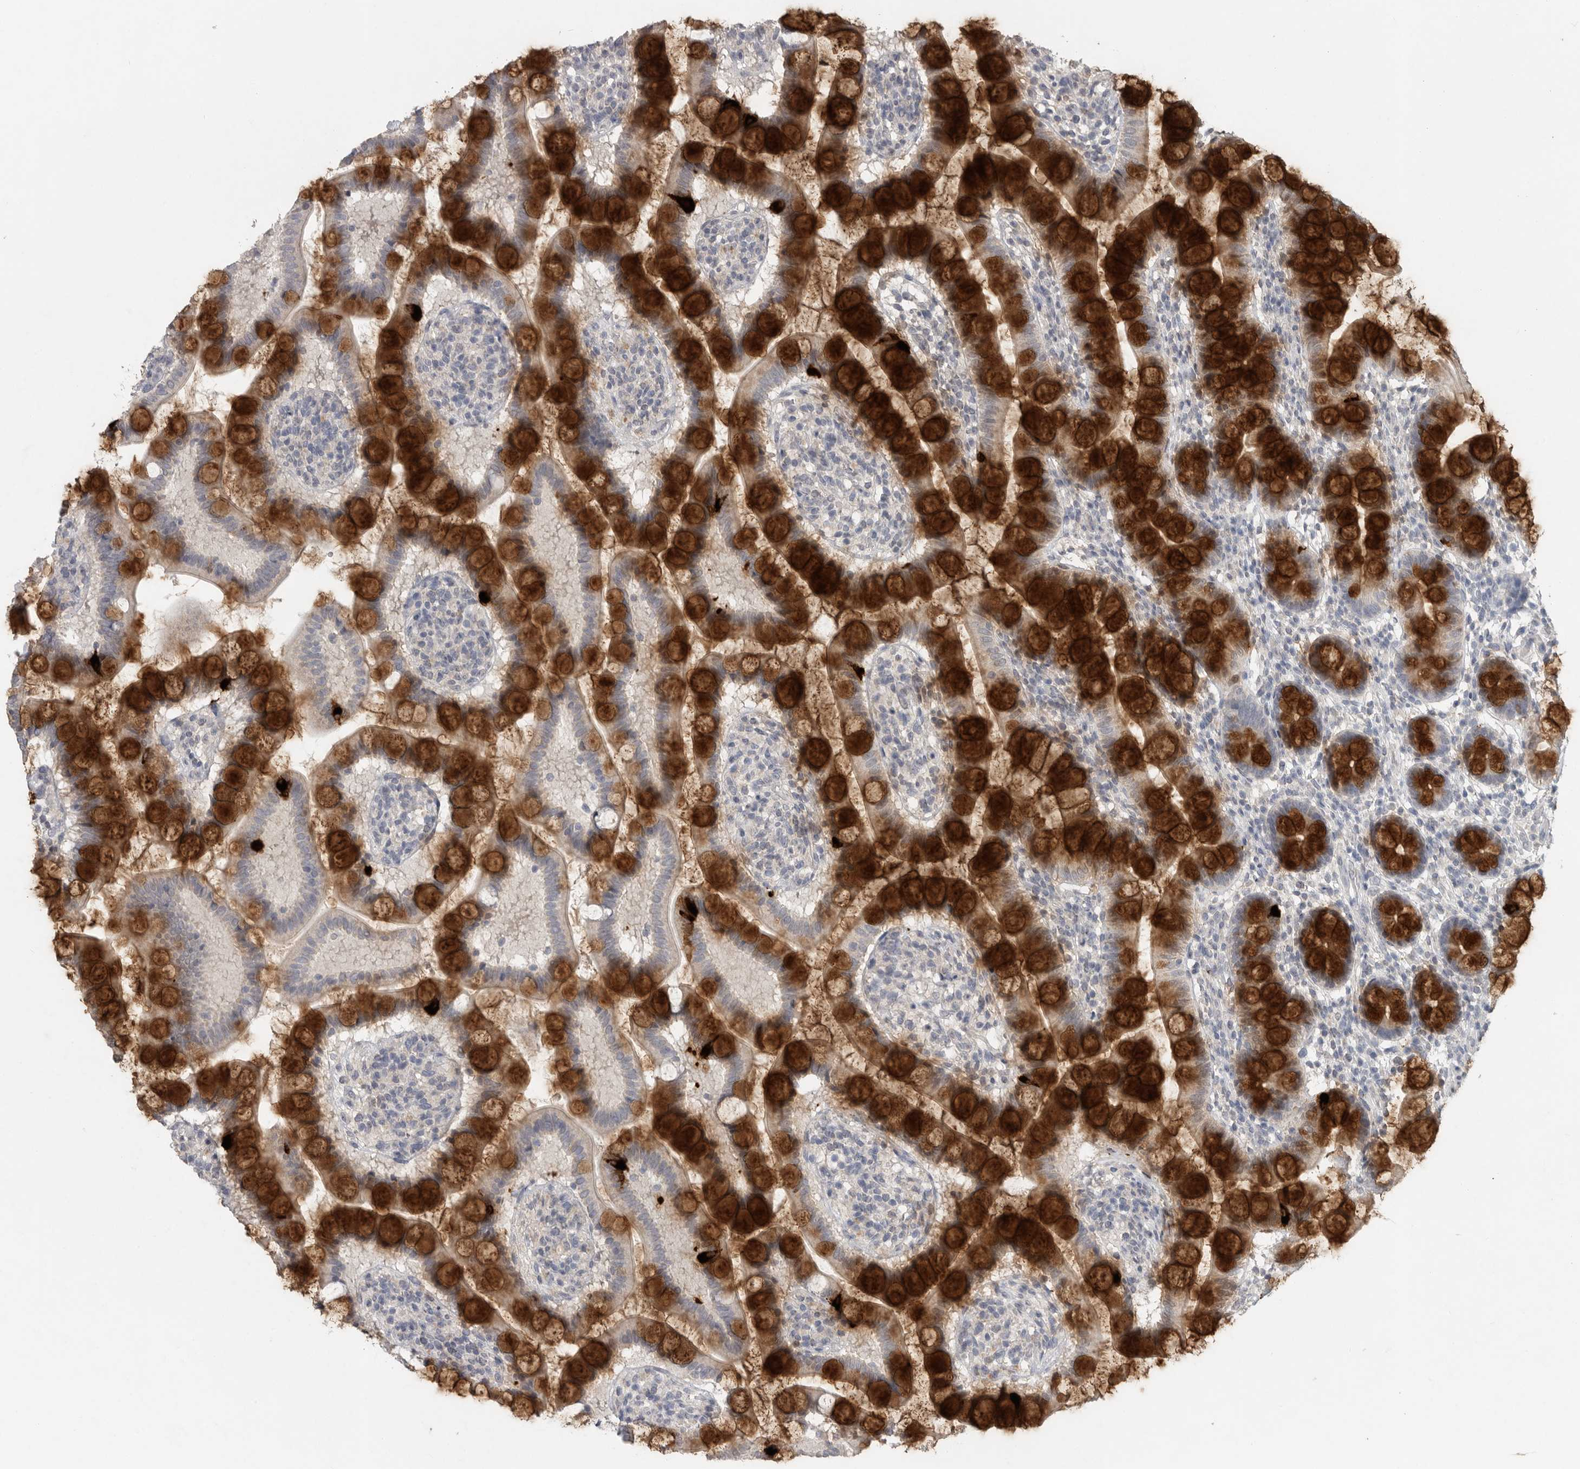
{"staining": {"intensity": "strong", "quantity": "25%-75%", "location": "cytoplasmic/membranous"}, "tissue": "small intestine", "cell_type": "Glandular cells", "image_type": "normal", "snomed": [{"axis": "morphology", "description": "Normal tissue, NOS"}, {"axis": "topography", "description": "Small intestine"}], "caption": "A high-resolution image shows IHC staining of normal small intestine, which displays strong cytoplasmic/membranous expression in about 25%-75% of glandular cells.", "gene": "REG4", "patient": {"sex": "female", "age": 84}}